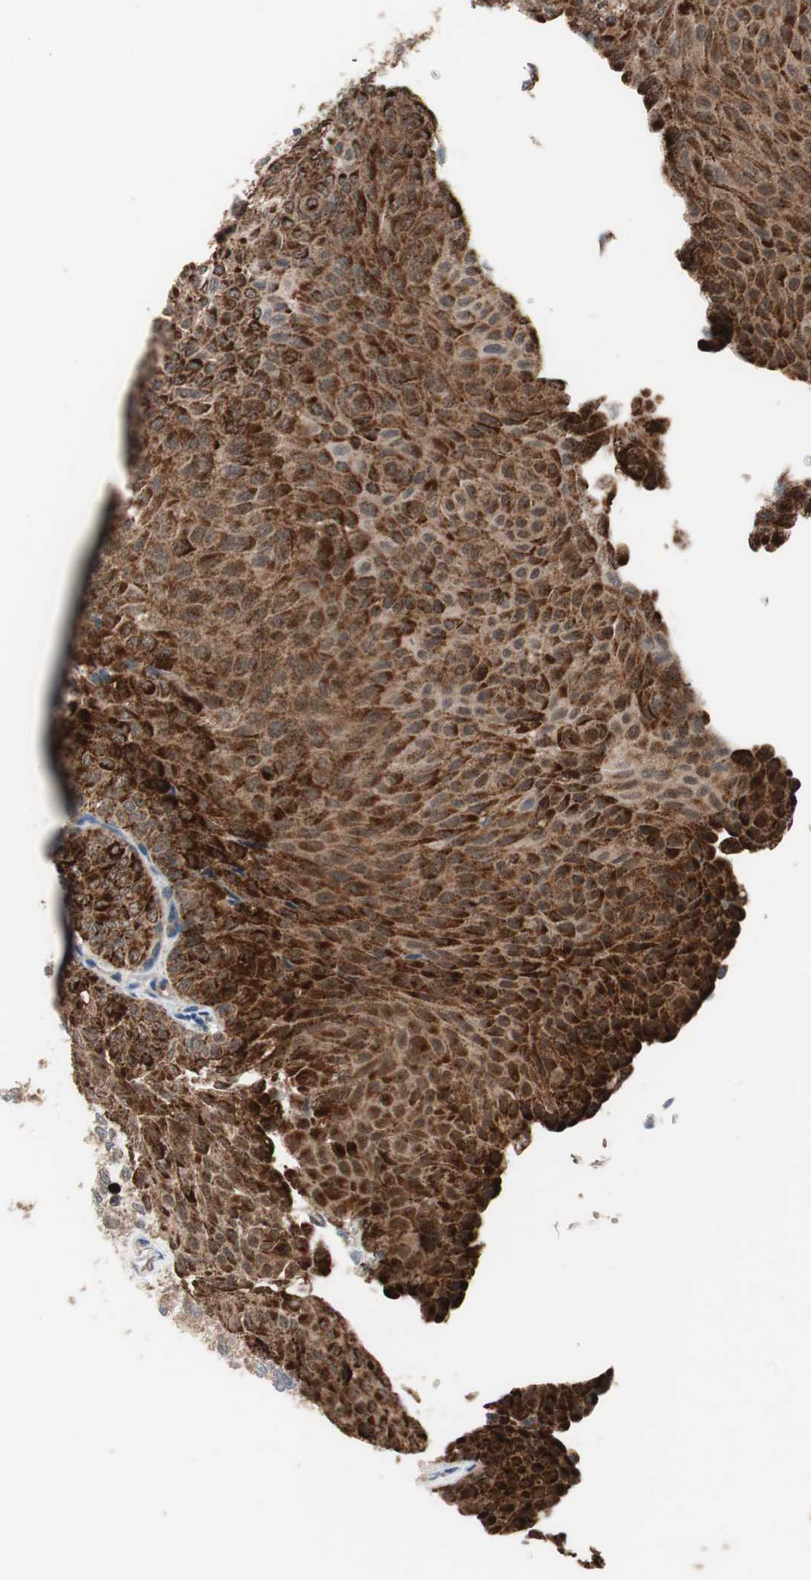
{"staining": {"intensity": "strong", "quantity": ">75%", "location": "cytoplasmic/membranous"}, "tissue": "urothelial cancer", "cell_type": "Tumor cells", "image_type": "cancer", "snomed": [{"axis": "morphology", "description": "Urothelial carcinoma, Low grade"}, {"axis": "topography", "description": "Urinary bladder"}], "caption": "A brown stain labels strong cytoplasmic/membranous expression of a protein in urothelial cancer tumor cells.", "gene": "HMBS", "patient": {"sex": "male", "age": 78}}